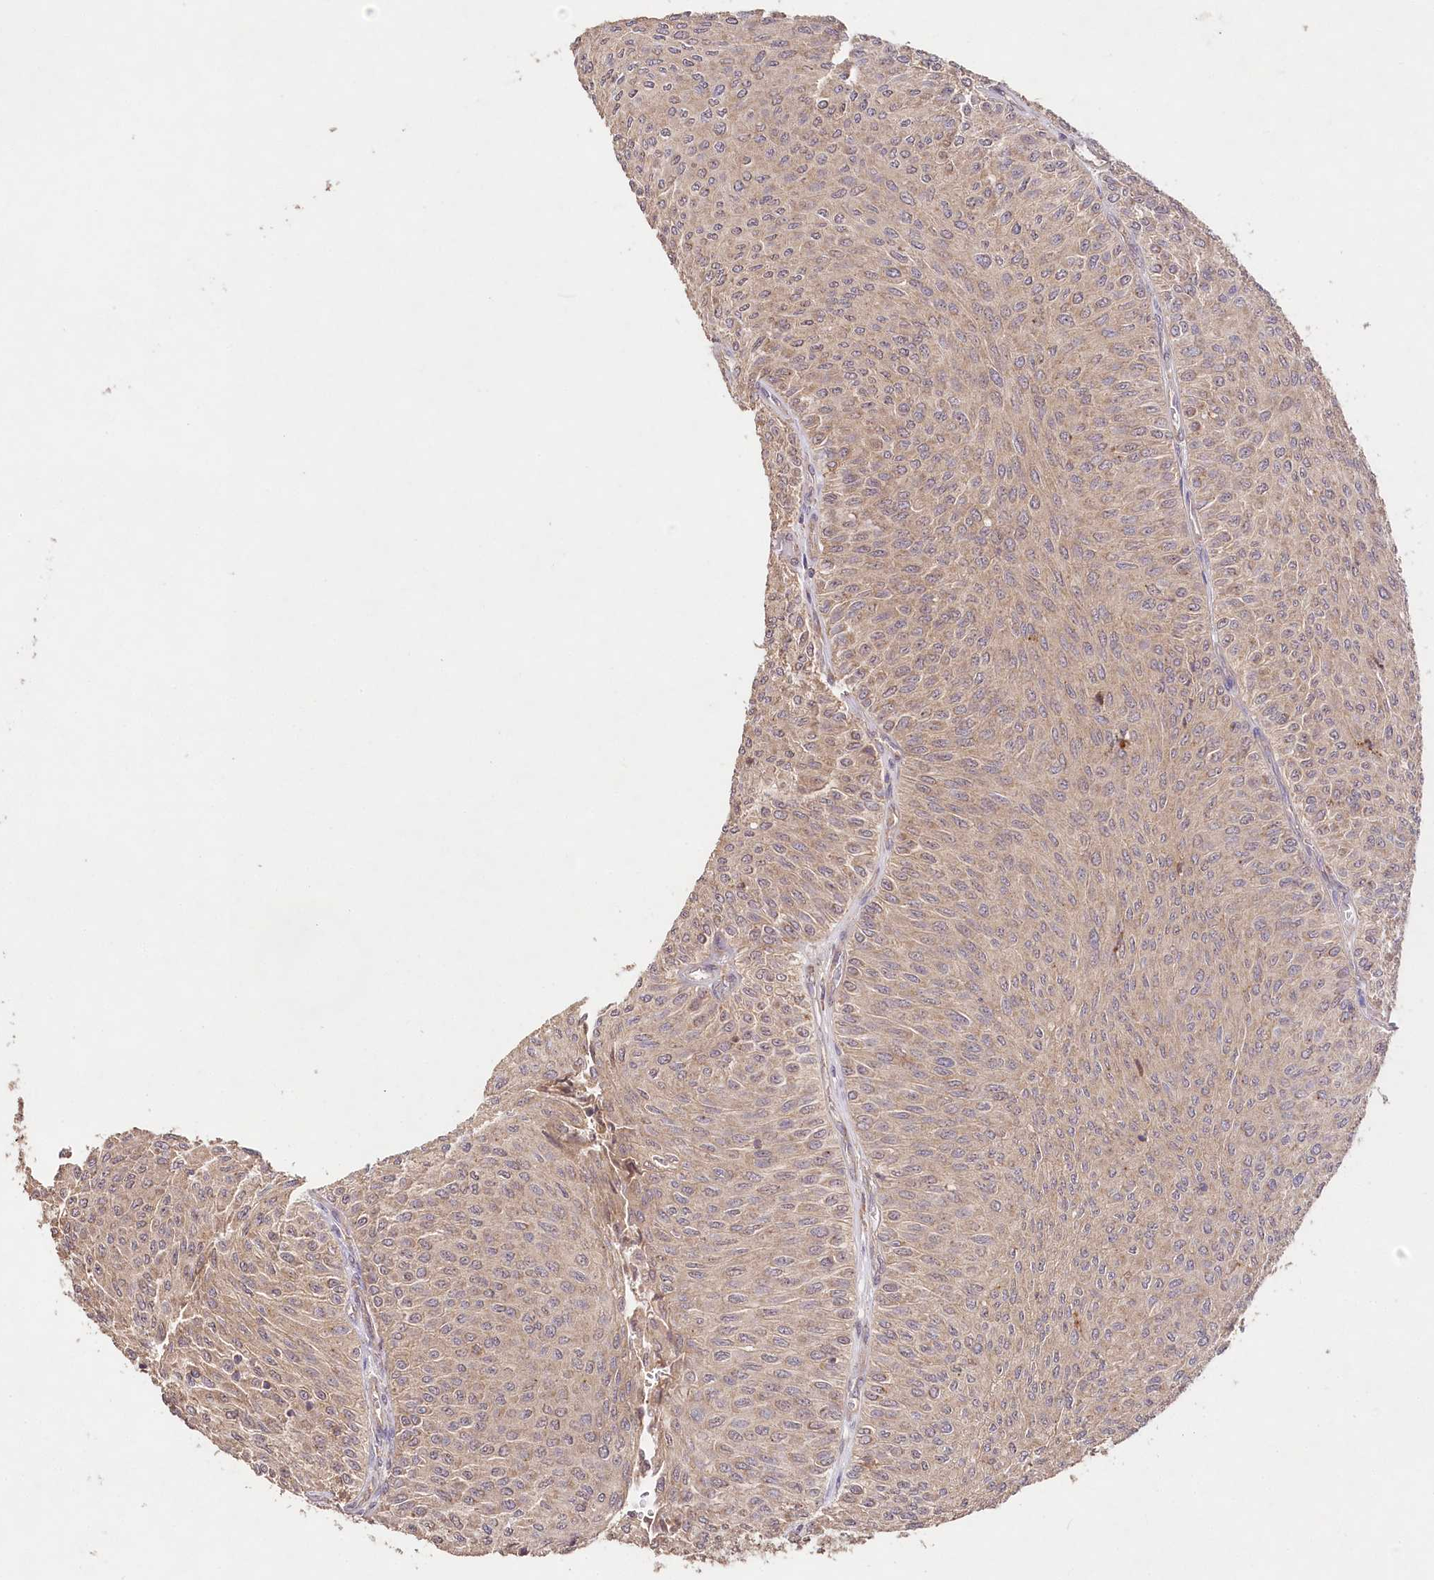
{"staining": {"intensity": "weak", "quantity": ">75%", "location": "cytoplasmic/membranous"}, "tissue": "urothelial cancer", "cell_type": "Tumor cells", "image_type": "cancer", "snomed": [{"axis": "morphology", "description": "Urothelial carcinoma, Low grade"}, {"axis": "topography", "description": "Urinary bladder"}], "caption": "A brown stain labels weak cytoplasmic/membranous positivity of a protein in urothelial cancer tumor cells. (Stains: DAB in brown, nuclei in blue, Microscopy: brightfield microscopy at high magnification).", "gene": "DMXL1", "patient": {"sex": "male", "age": 78}}